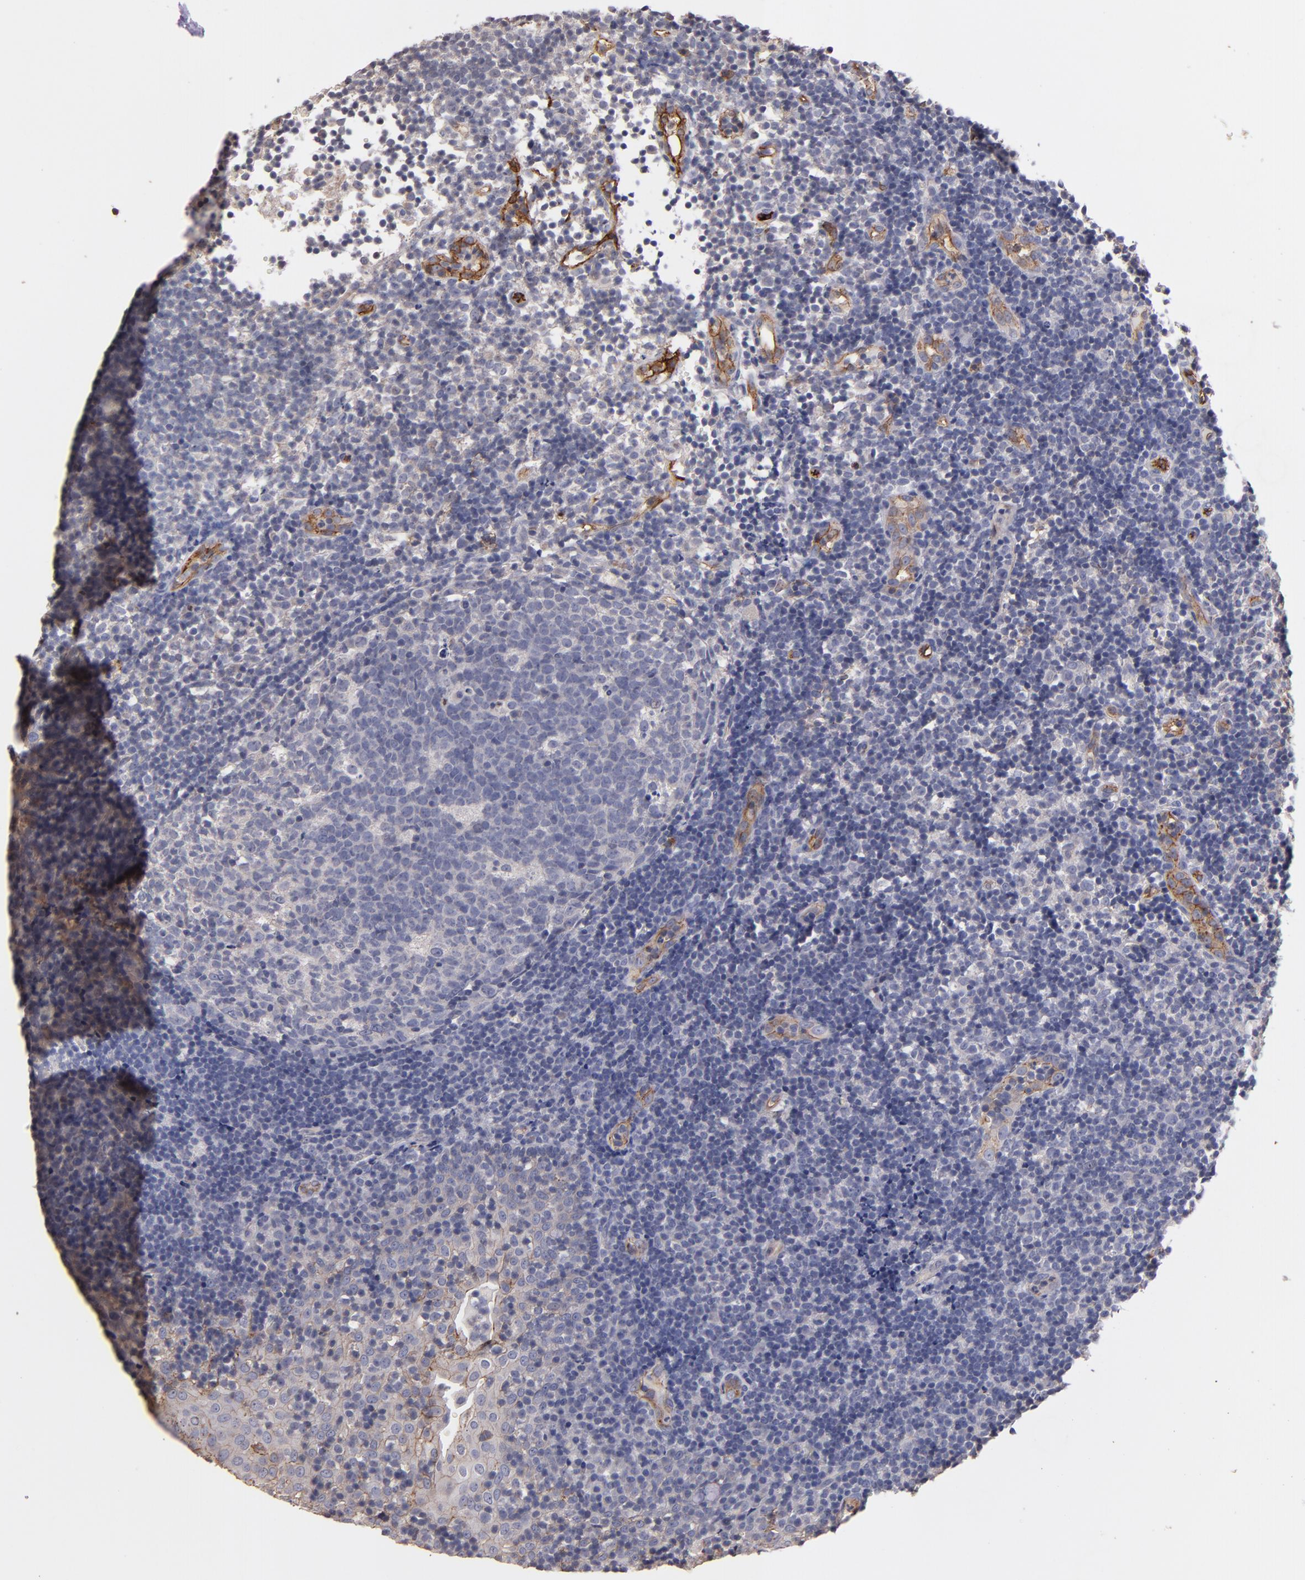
{"staining": {"intensity": "negative", "quantity": "none", "location": "none"}, "tissue": "tonsil", "cell_type": "Germinal center cells", "image_type": "normal", "snomed": [{"axis": "morphology", "description": "Normal tissue, NOS"}, {"axis": "topography", "description": "Tonsil"}], "caption": "Tonsil stained for a protein using IHC reveals no expression germinal center cells.", "gene": "CLDN5", "patient": {"sex": "female", "age": 40}}